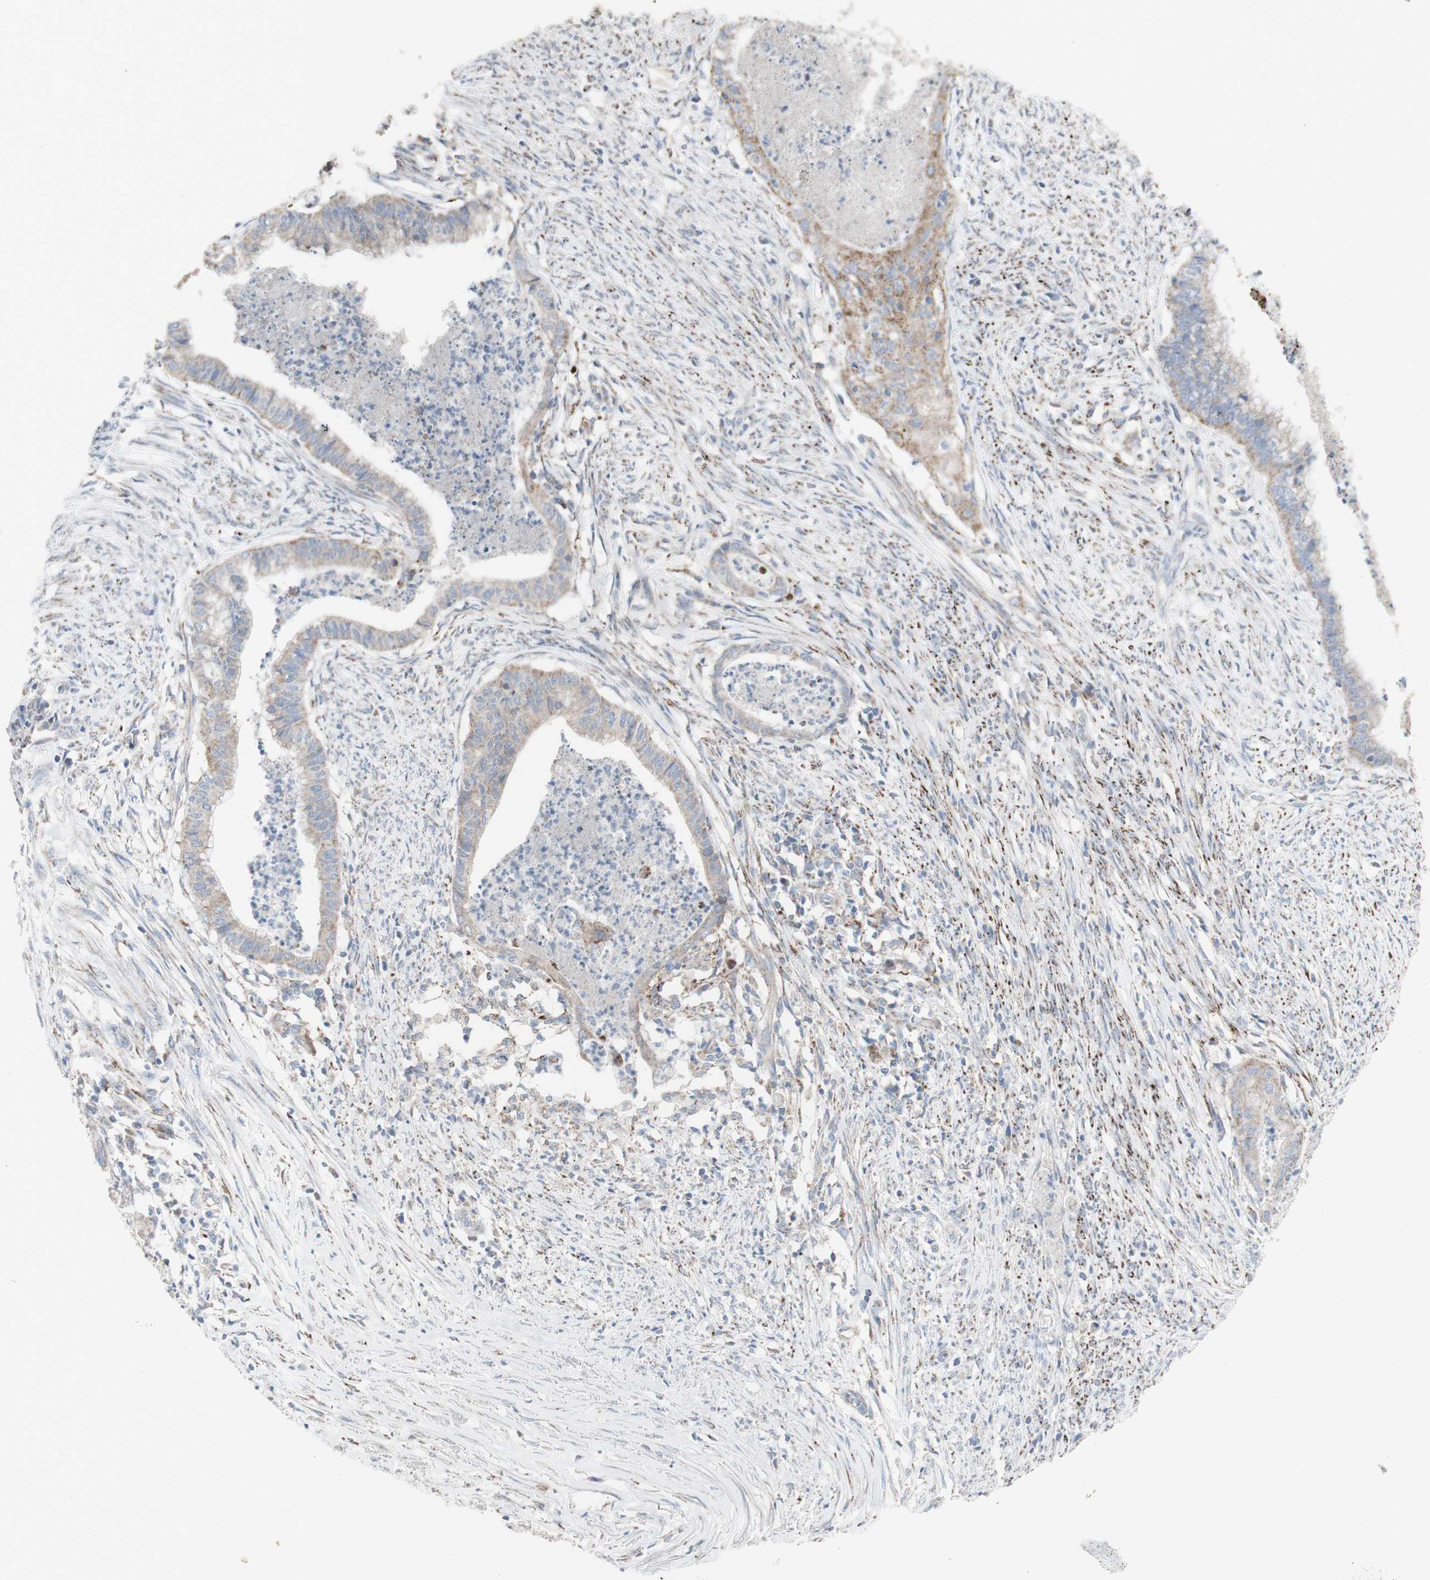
{"staining": {"intensity": "weak", "quantity": "25%-75%", "location": "cytoplasmic/membranous"}, "tissue": "endometrial cancer", "cell_type": "Tumor cells", "image_type": "cancer", "snomed": [{"axis": "morphology", "description": "Necrosis, NOS"}, {"axis": "morphology", "description": "Adenocarcinoma, NOS"}, {"axis": "topography", "description": "Endometrium"}], "caption": "Endometrial cancer (adenocarcinoma) stained for a protein displays weak cytoplasmic/membranous positivity in tumor cells.", "gene": "CNTNAP1", "patient": {"sex": "female", "age": 79}}